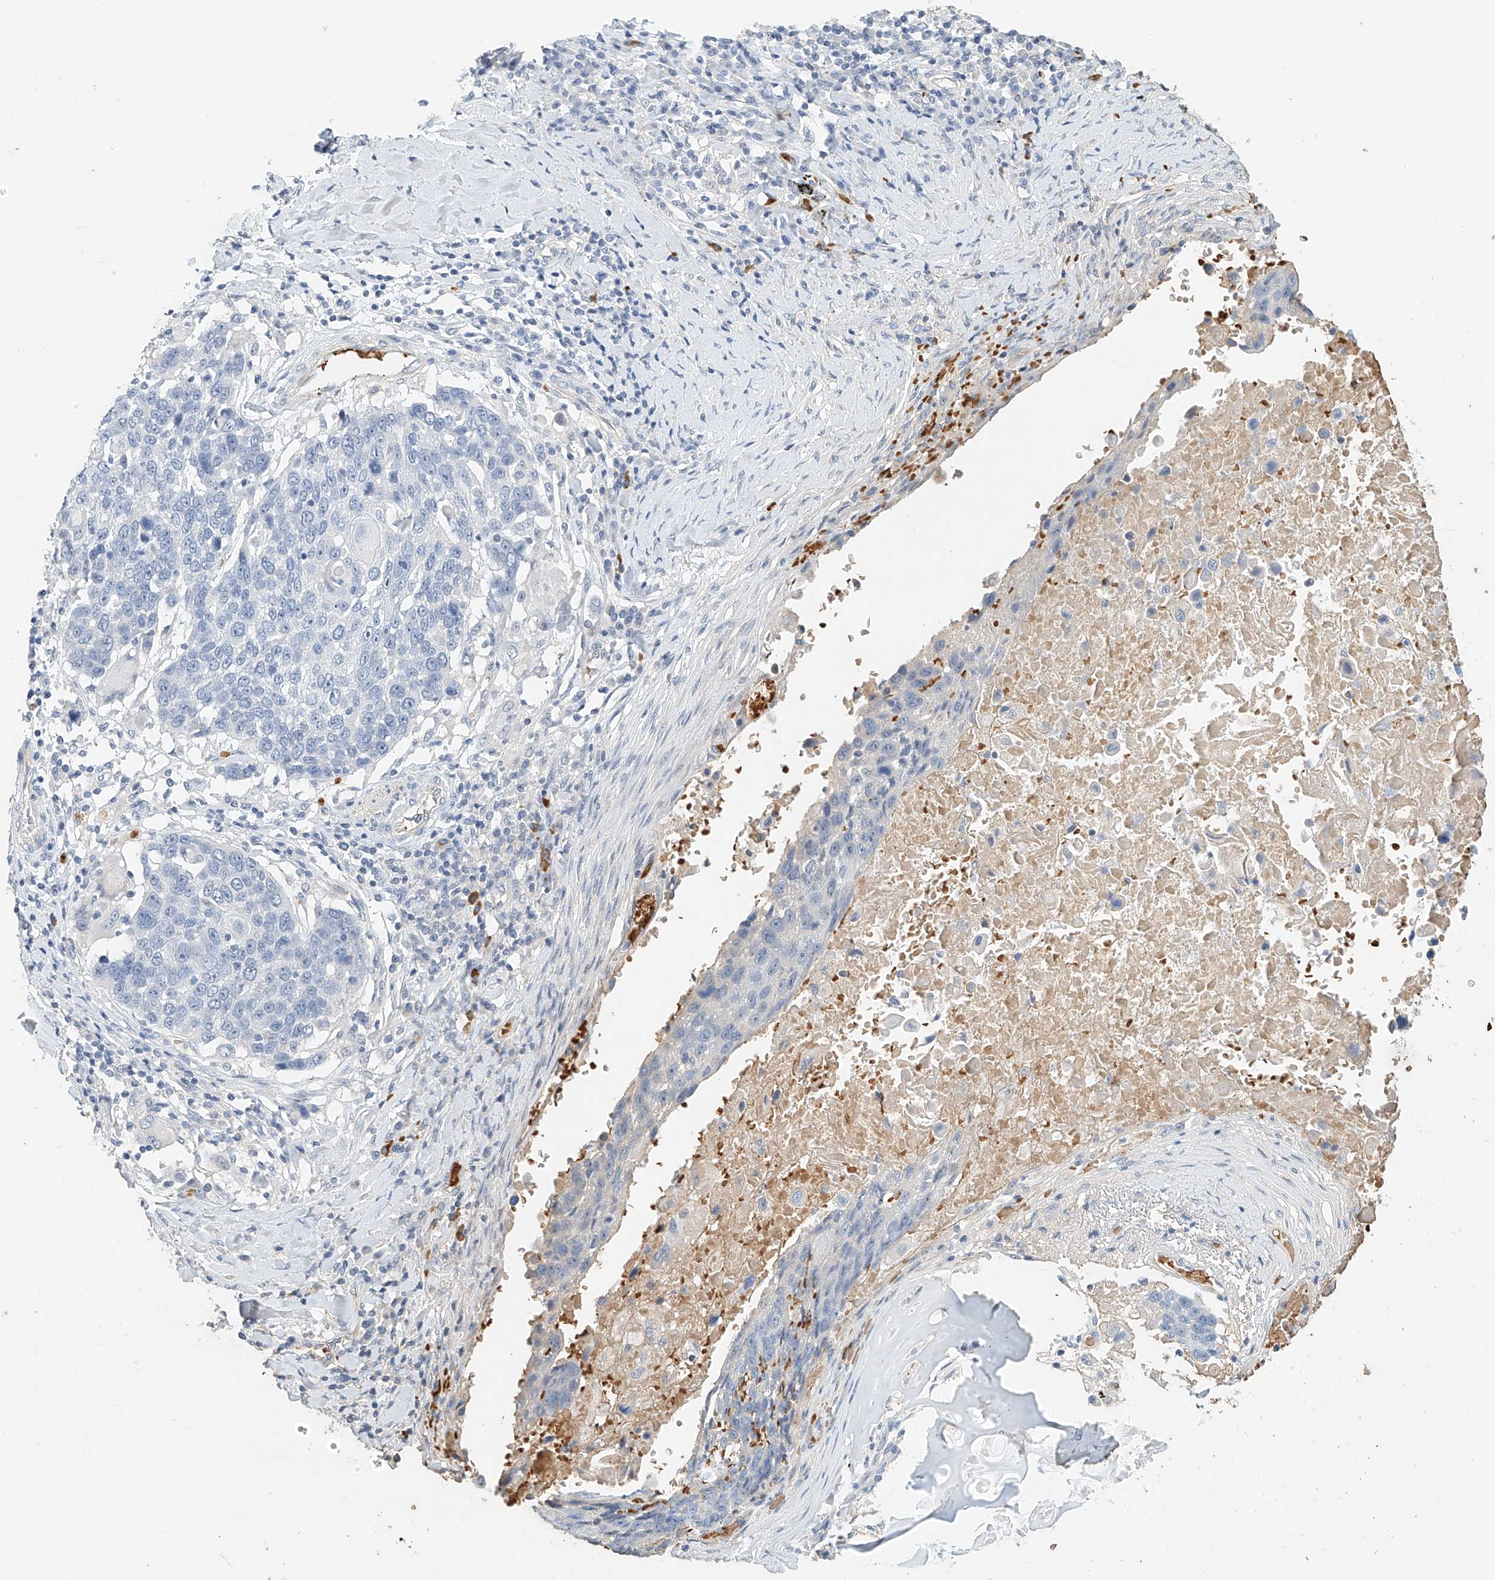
{"staining": {"intensity": "negative", "quantity": "none", "location": "none"}, "tissue": "lung cancer", "cell_type": "Tumor cells", "image_type": "cancer", "snomed": [{"axis": "morphology", "description": "Squamous cell carcinoma, NOS"}, {"axis": "topography", "description": "Lung"}], "caption": "A high-resolution image shows immunohistochemistry (IHC) staining of lung cancer (squamous cell carcinoma), which shows no significant expression in tumor cells.", "gene": "RCAN3", "patient": {"sex": "male", "age": 66}}